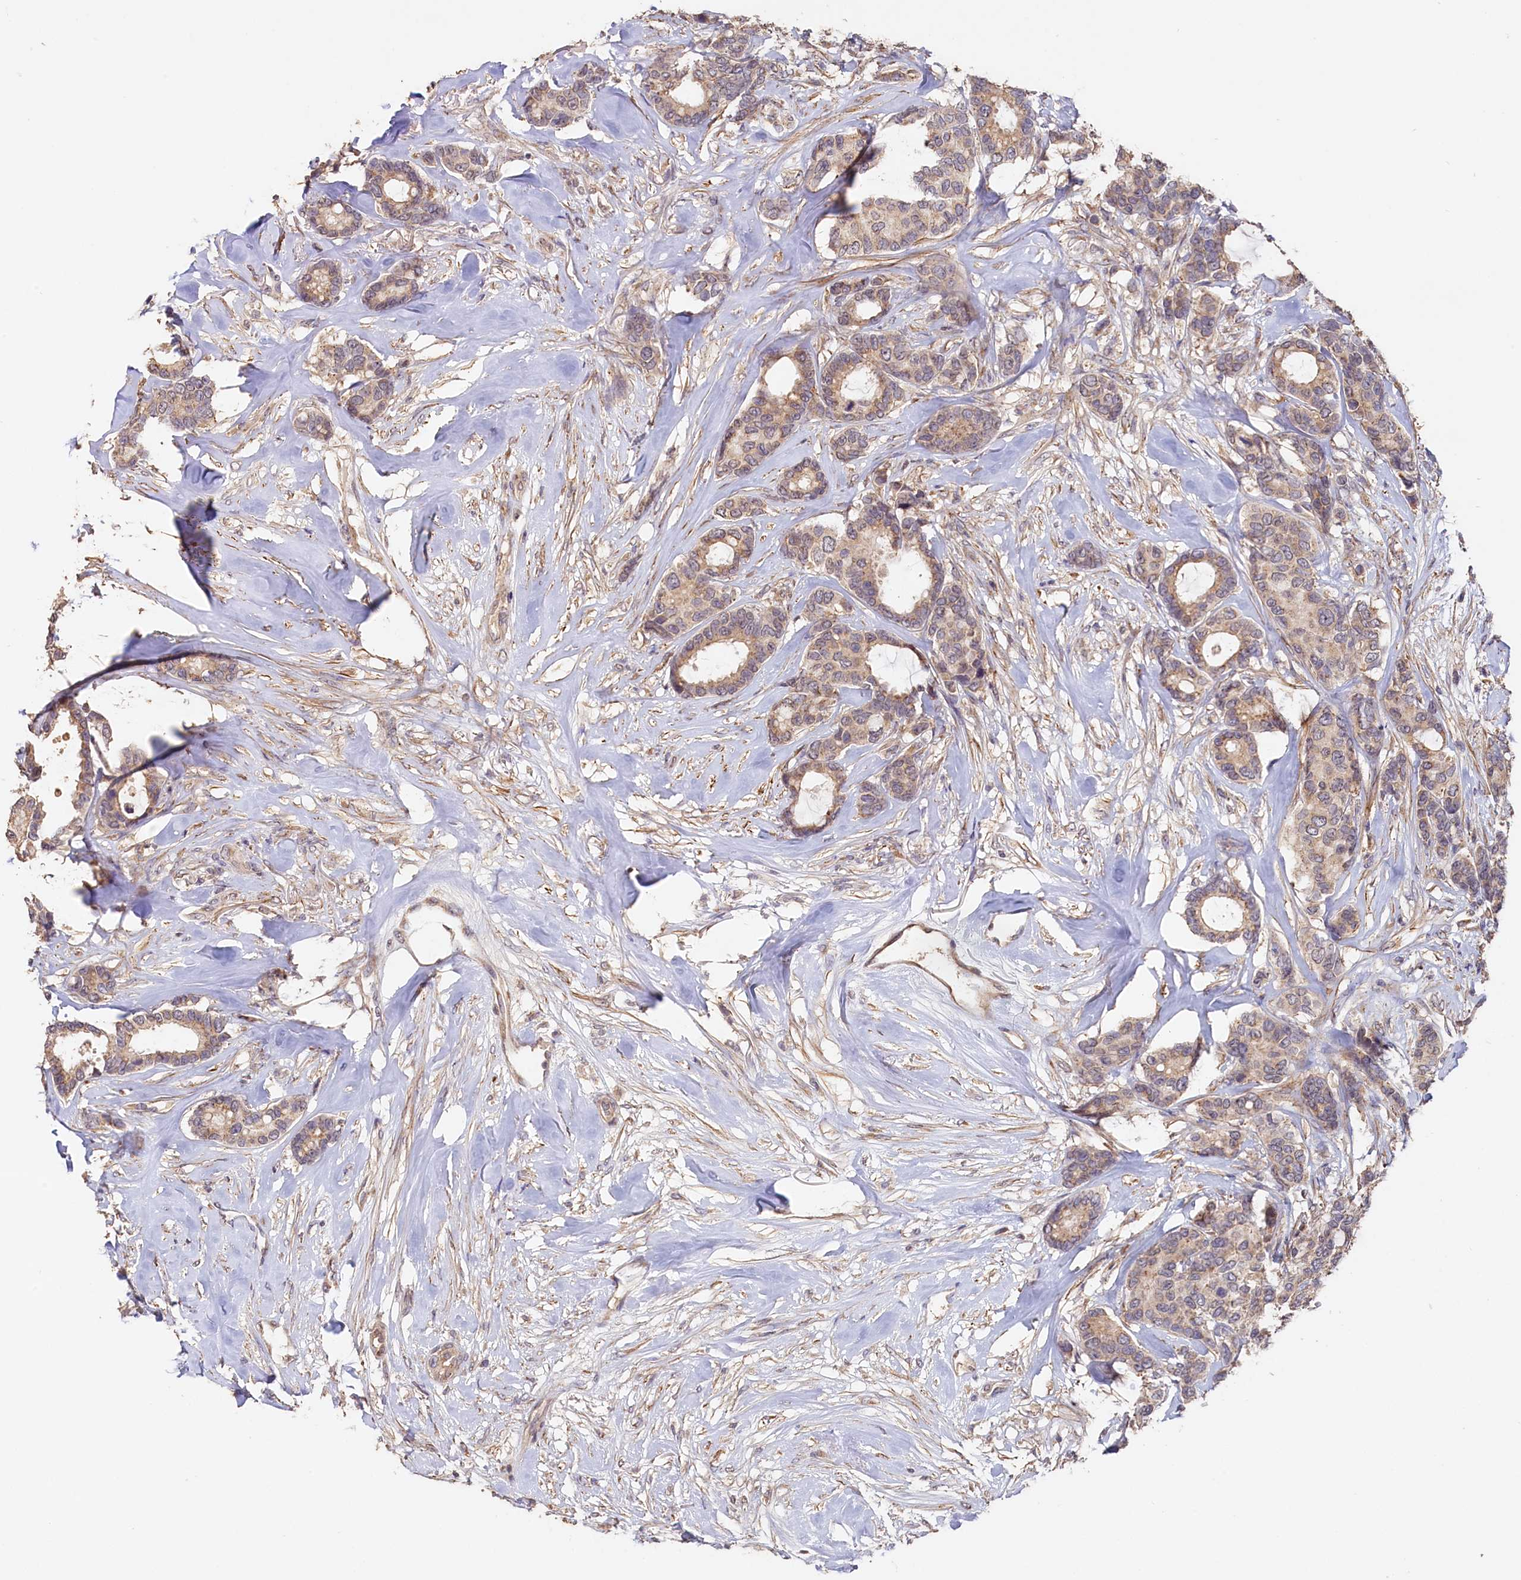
{"staining": {"intensity": "moderate", "quantity": ">75%", "location": "cytoplasmic/membranous"}, "tissue": "breast cancer", "cell_type": "Tumor cells", "image_type": "cancer", "snomed": [{"axis": "morphology", "description": "Duct carcinoma"}, {"axis": "topography", "description": "Breast"}], "caption": "This image reveals immunohistochemistry (IHC) staining of human infiltrating ductal carcinoma (breast), with medium moderate cytoplasmic/membranous positivity in approximately >75% of tumor cells.", "gene": "TANGO6", "patient": {"sex": "female", "age": 87}}